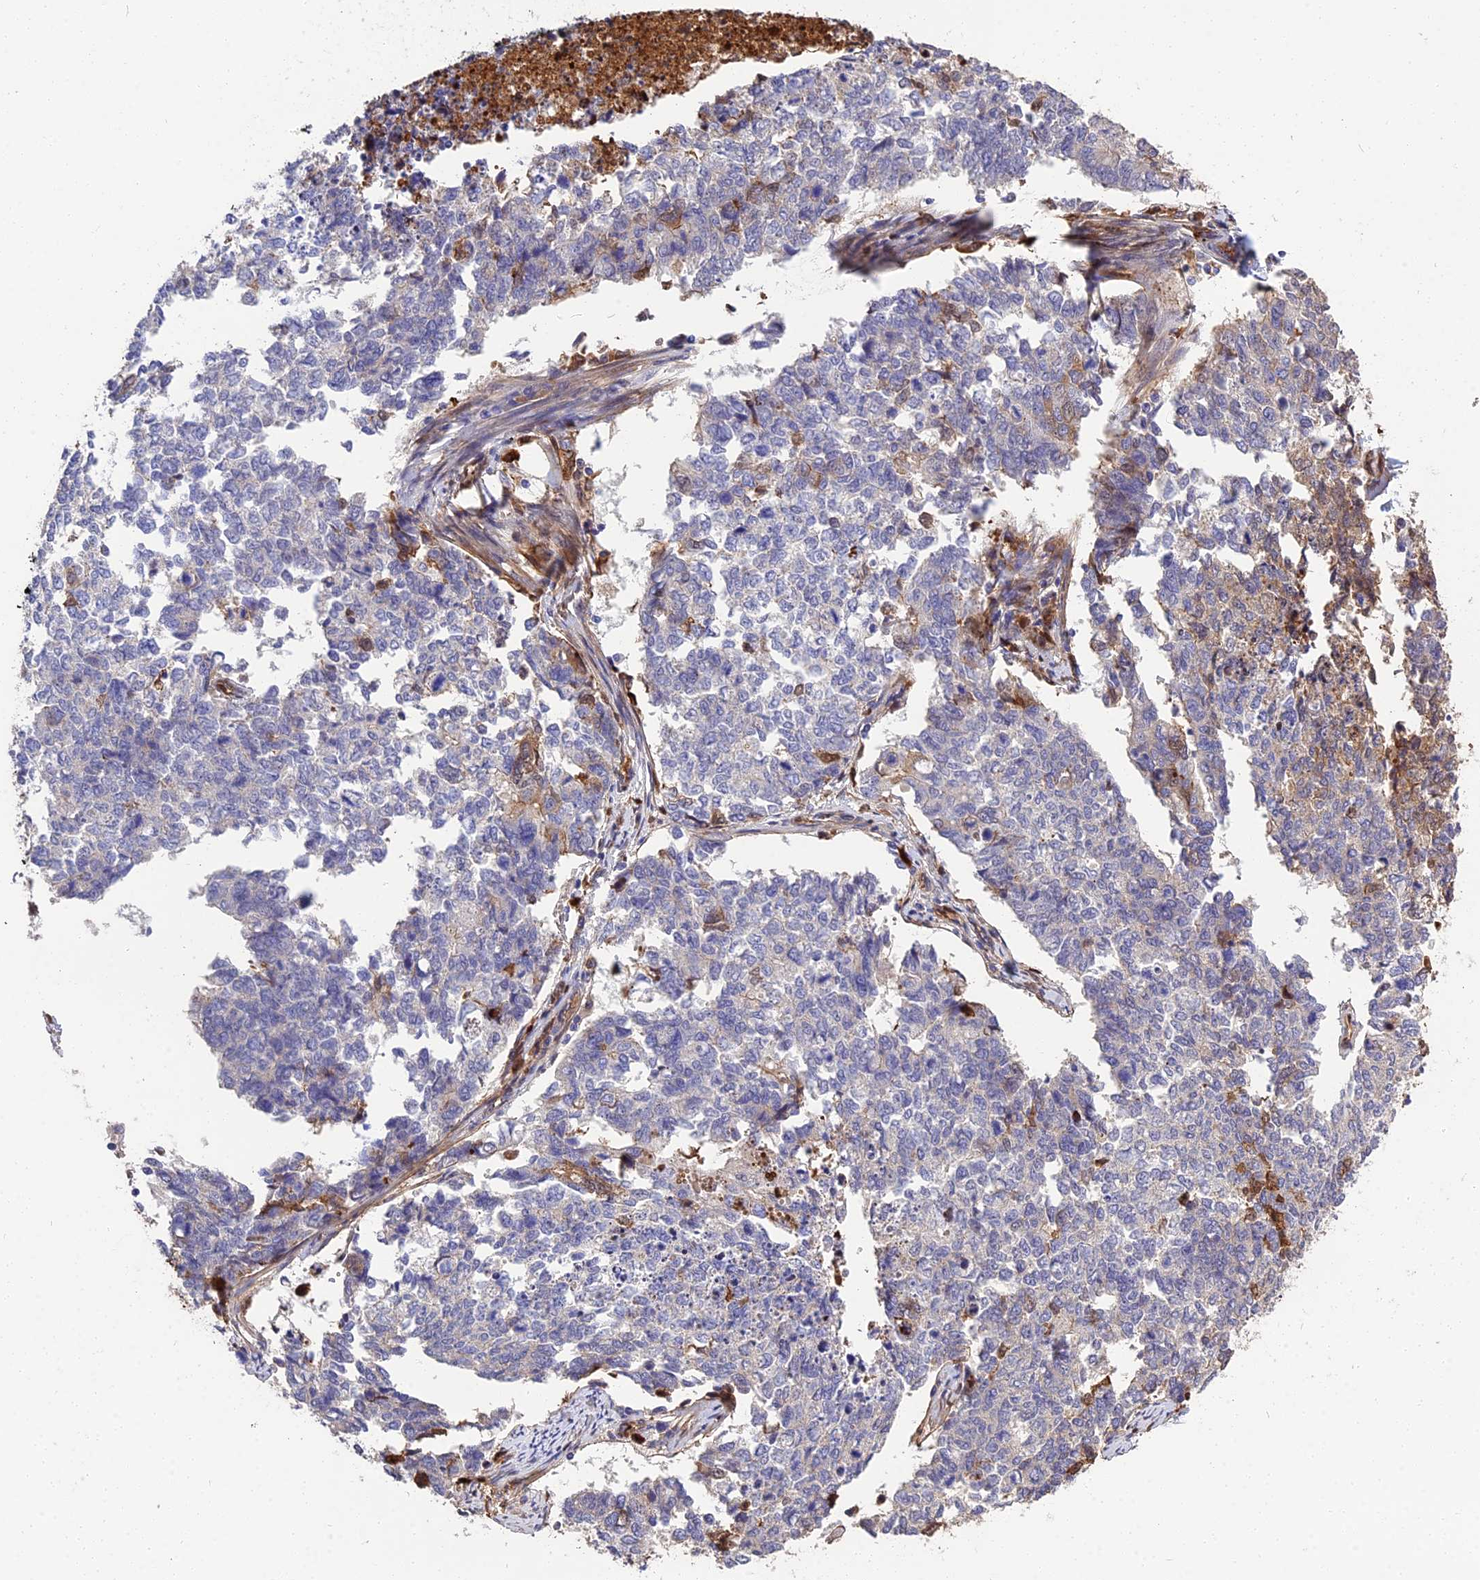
{"staining": {"intensity": "moderate", "quantity": "<25%", "location": "cytoplasmic/membranous"}, "tissue": "cervical cancer", "cell_type": "Tumor cells", "image_type": "cancer", "snomed": [{"axis": "morphology", "description": "Squamous cell carcinoma, NOS"}, {"axis": "topography", "description": "Cervix"}], "caption": "Squamous cell carcinoma (cervical) tissue demonstrates moderate cytoplasmic/membranous expression in about <25% of tumor cells, visualized by immunohistochemistry. The staining was performed using DAB, with brown indicating positive protein expression. Nuclei are stained blue with hematoxylin.", "gene": "MFSD2A", "patient": {"sex": "female", "age": 63}}